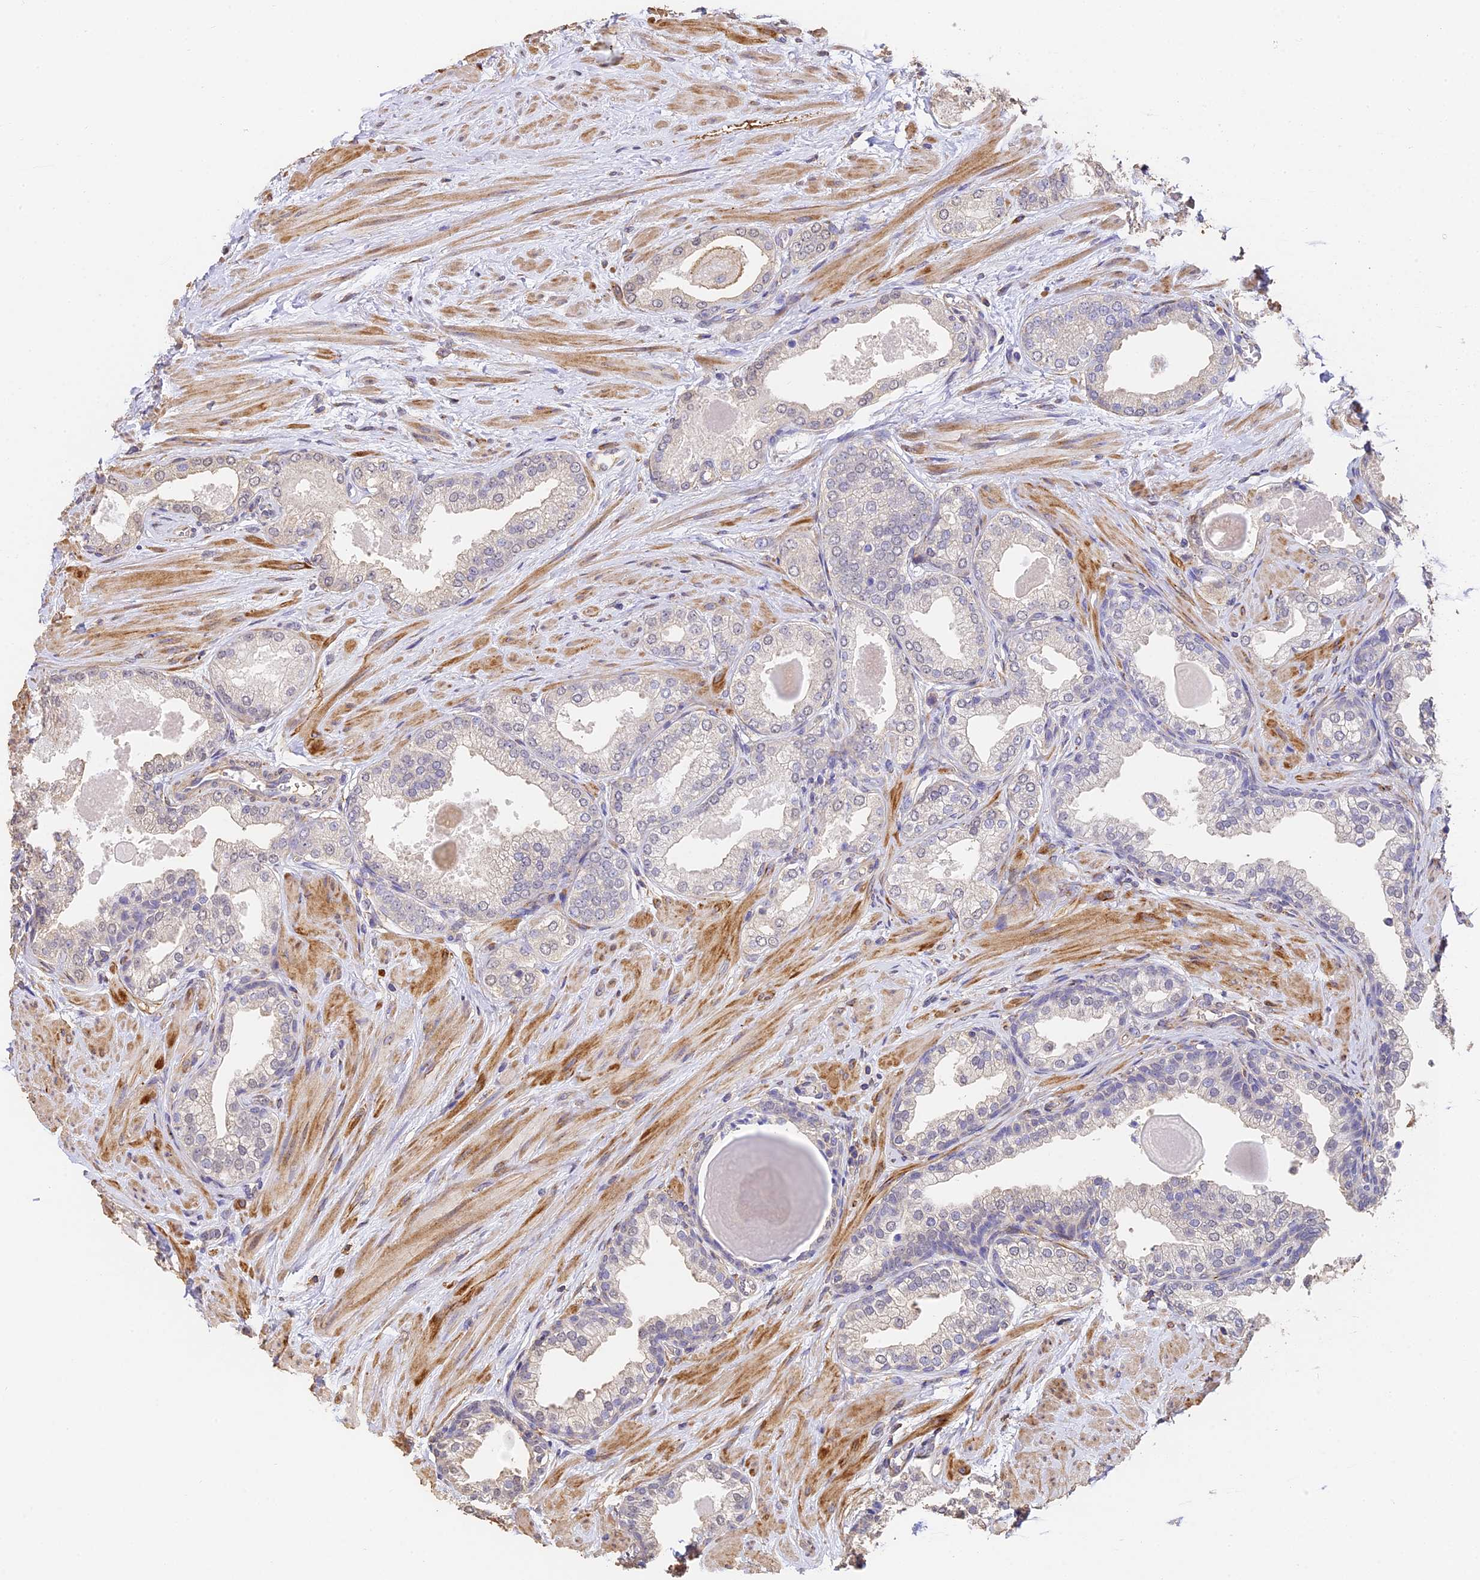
{"staining": {"intensity": "negative", "quantity": "none", "location": "none"}, "tissue": "prostate", "cell_type": "Glandular cells", "image_type": "normal", "snomed": [{"axis": "morphology", "description": "Normal tissue, NOS"}, {"axis": "topography", "description": "Prostate"}], "caption": "A high-resolution histopathology image shows immunohistochemistry (IHC) staining of normal prostate, which displays no significant expression in glandular cells. (Stains: DAB immunohistochemistry with hematoxylin counter stain, Microscopy: brightfield microscopy at high magnification).", "gene": "SLC11A1", "patient": {"sex": "male", "age": 48}}